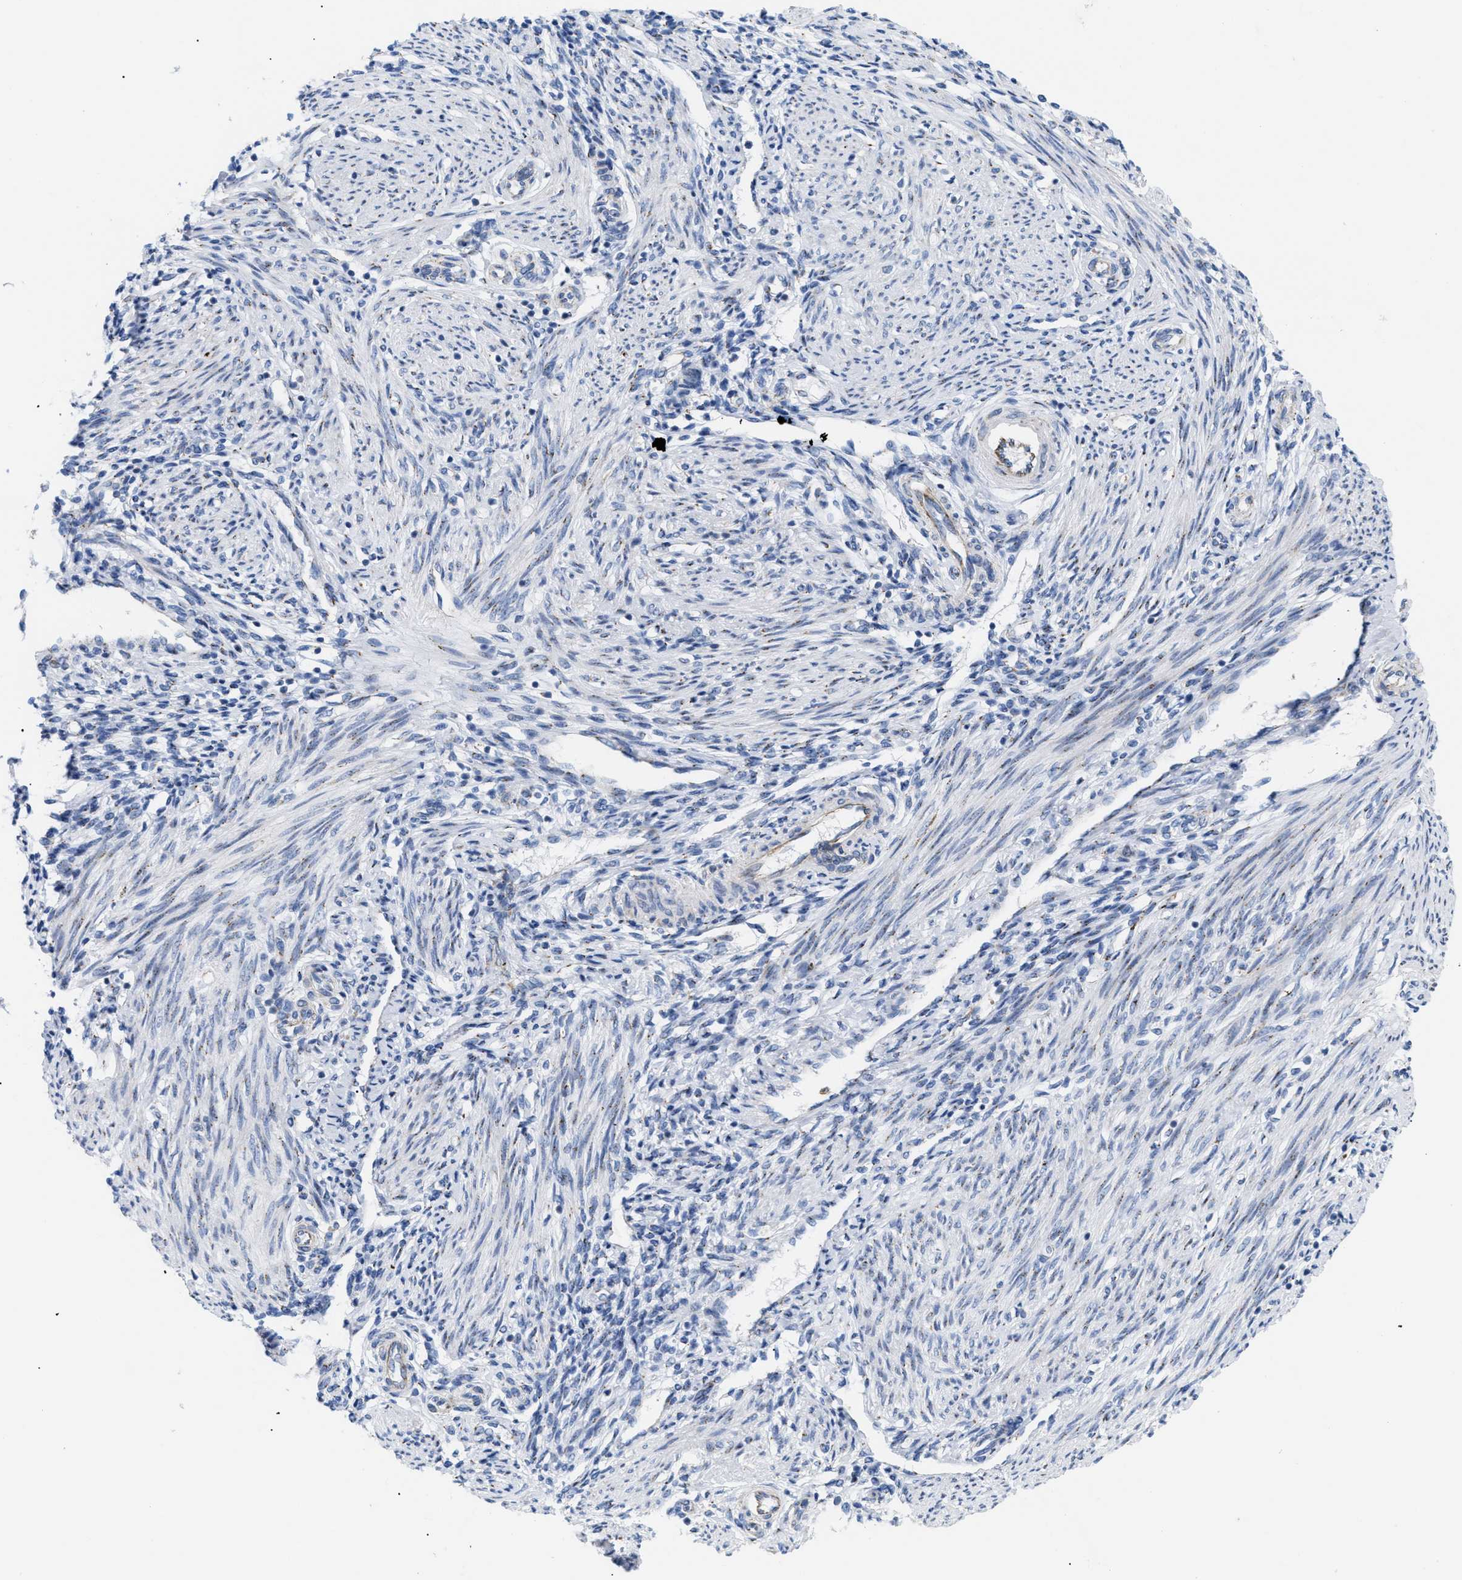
{"staining": {"intensity": "moderate", "quantity": ">75%", "location": "cytoplasmic/membranous"}, "tissue": "endometrium", "cell_type": "Cells in endometrial stroma", "image_type": "normal", "snomed": [{"axis": "morphology", "description": "Normal tissue, NOS"}, {"axis": "topography", "description": "Endometrium"}], "caption": "Protein expression analysis of unremarkable endometrium displays moderate cytoplasmic/membranous positivity in approximately >75% of cells in endometrial stroma.", "gene": "TMEM17", "patient": {"sex": "female", "age": 42}}